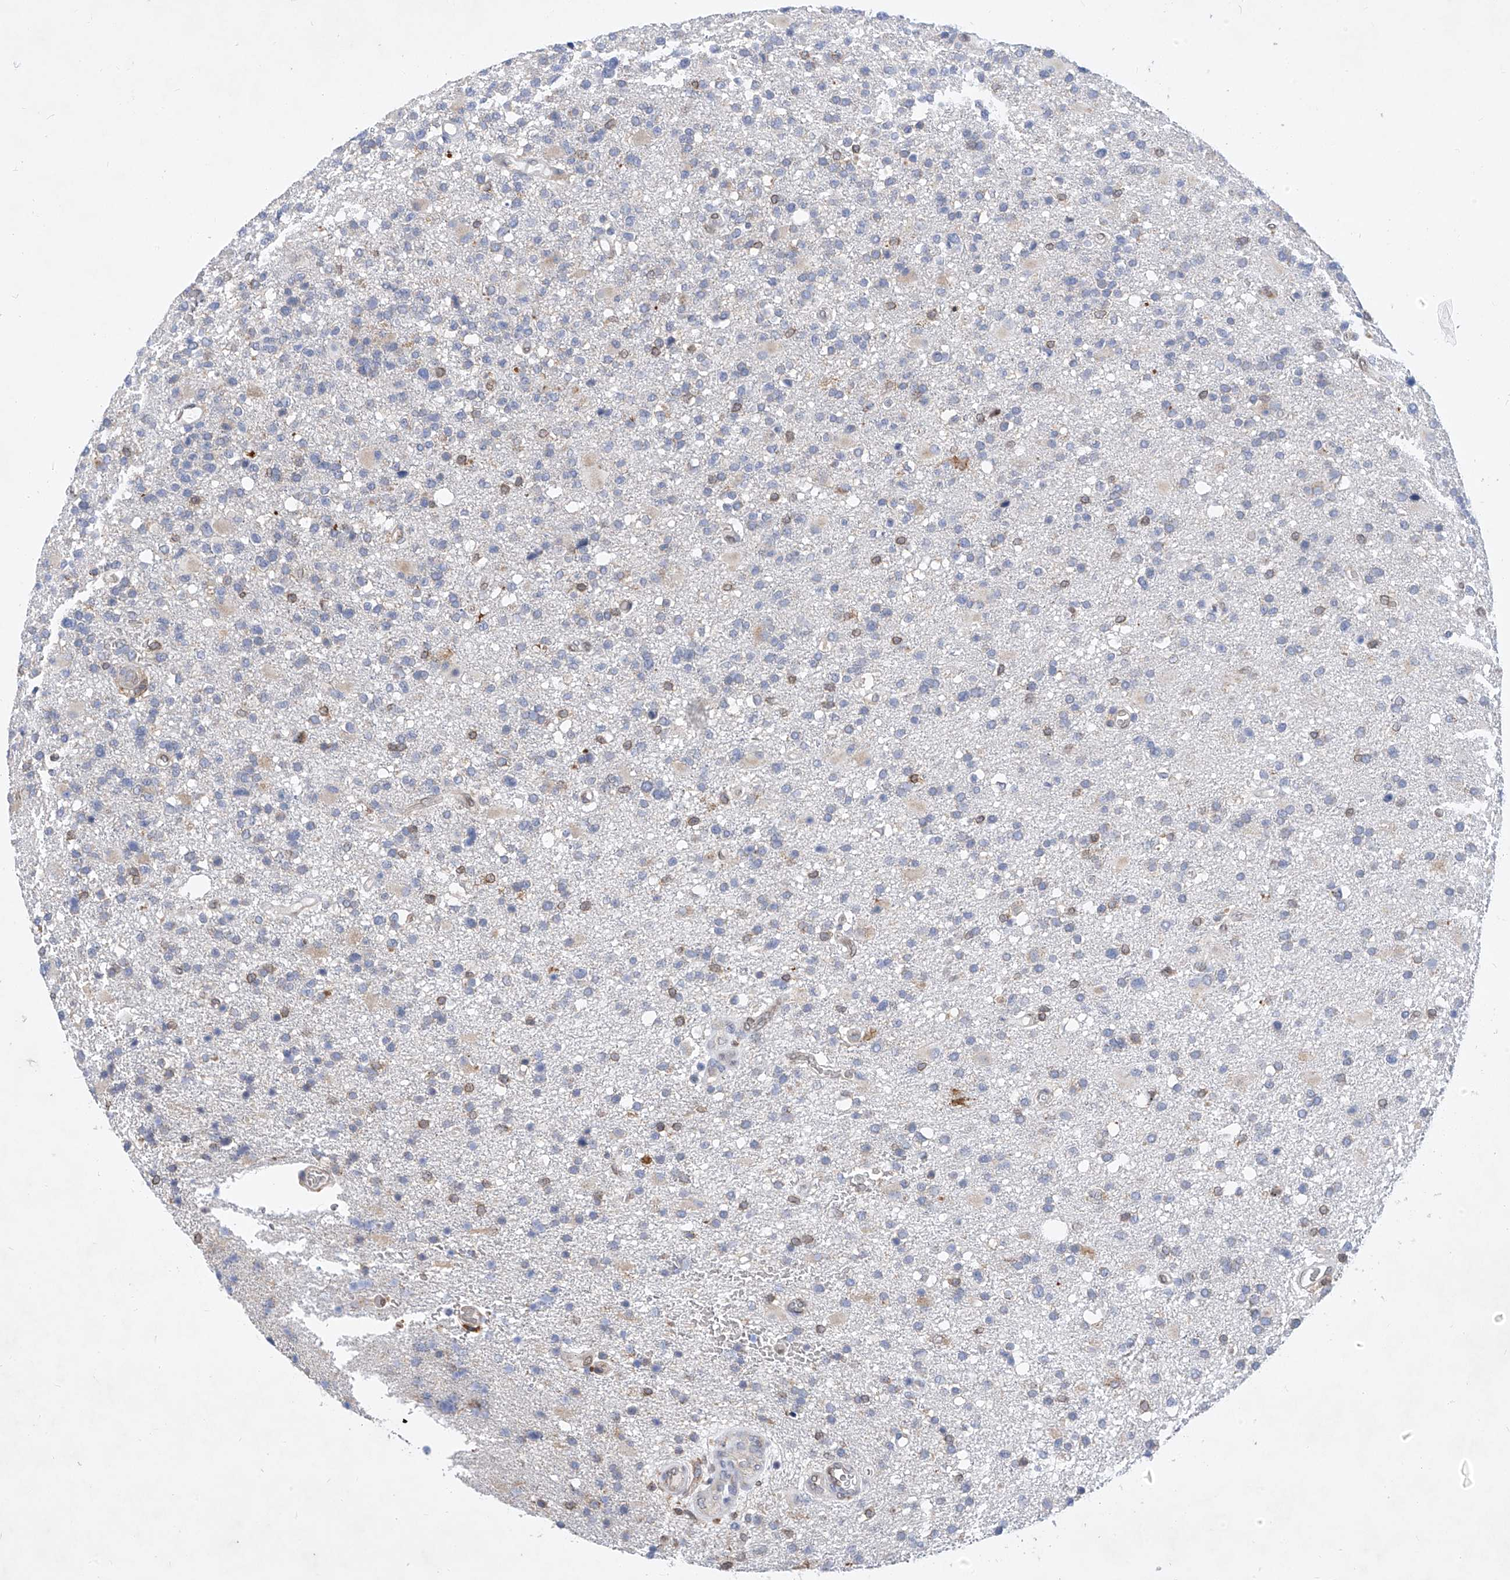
{"staining": {"intensity": "negative", "quantity": "none", "location": "none"}, "tissue": "glioma", "cell_type": "Tumor cells", "image_type": "cancer", "snomed": [{"axis": "morphology", "description": "Glioma, malignant, High grade"}, {"axis": "topography", "description": "Brain"}], "caption": "DAB (3,3'-diaminobenzidine) immunohistochemical staining of glioma displays no significant expression in tumor cells.", "gene": "MX2", "patient": {"sex": "male", "age": 72}}